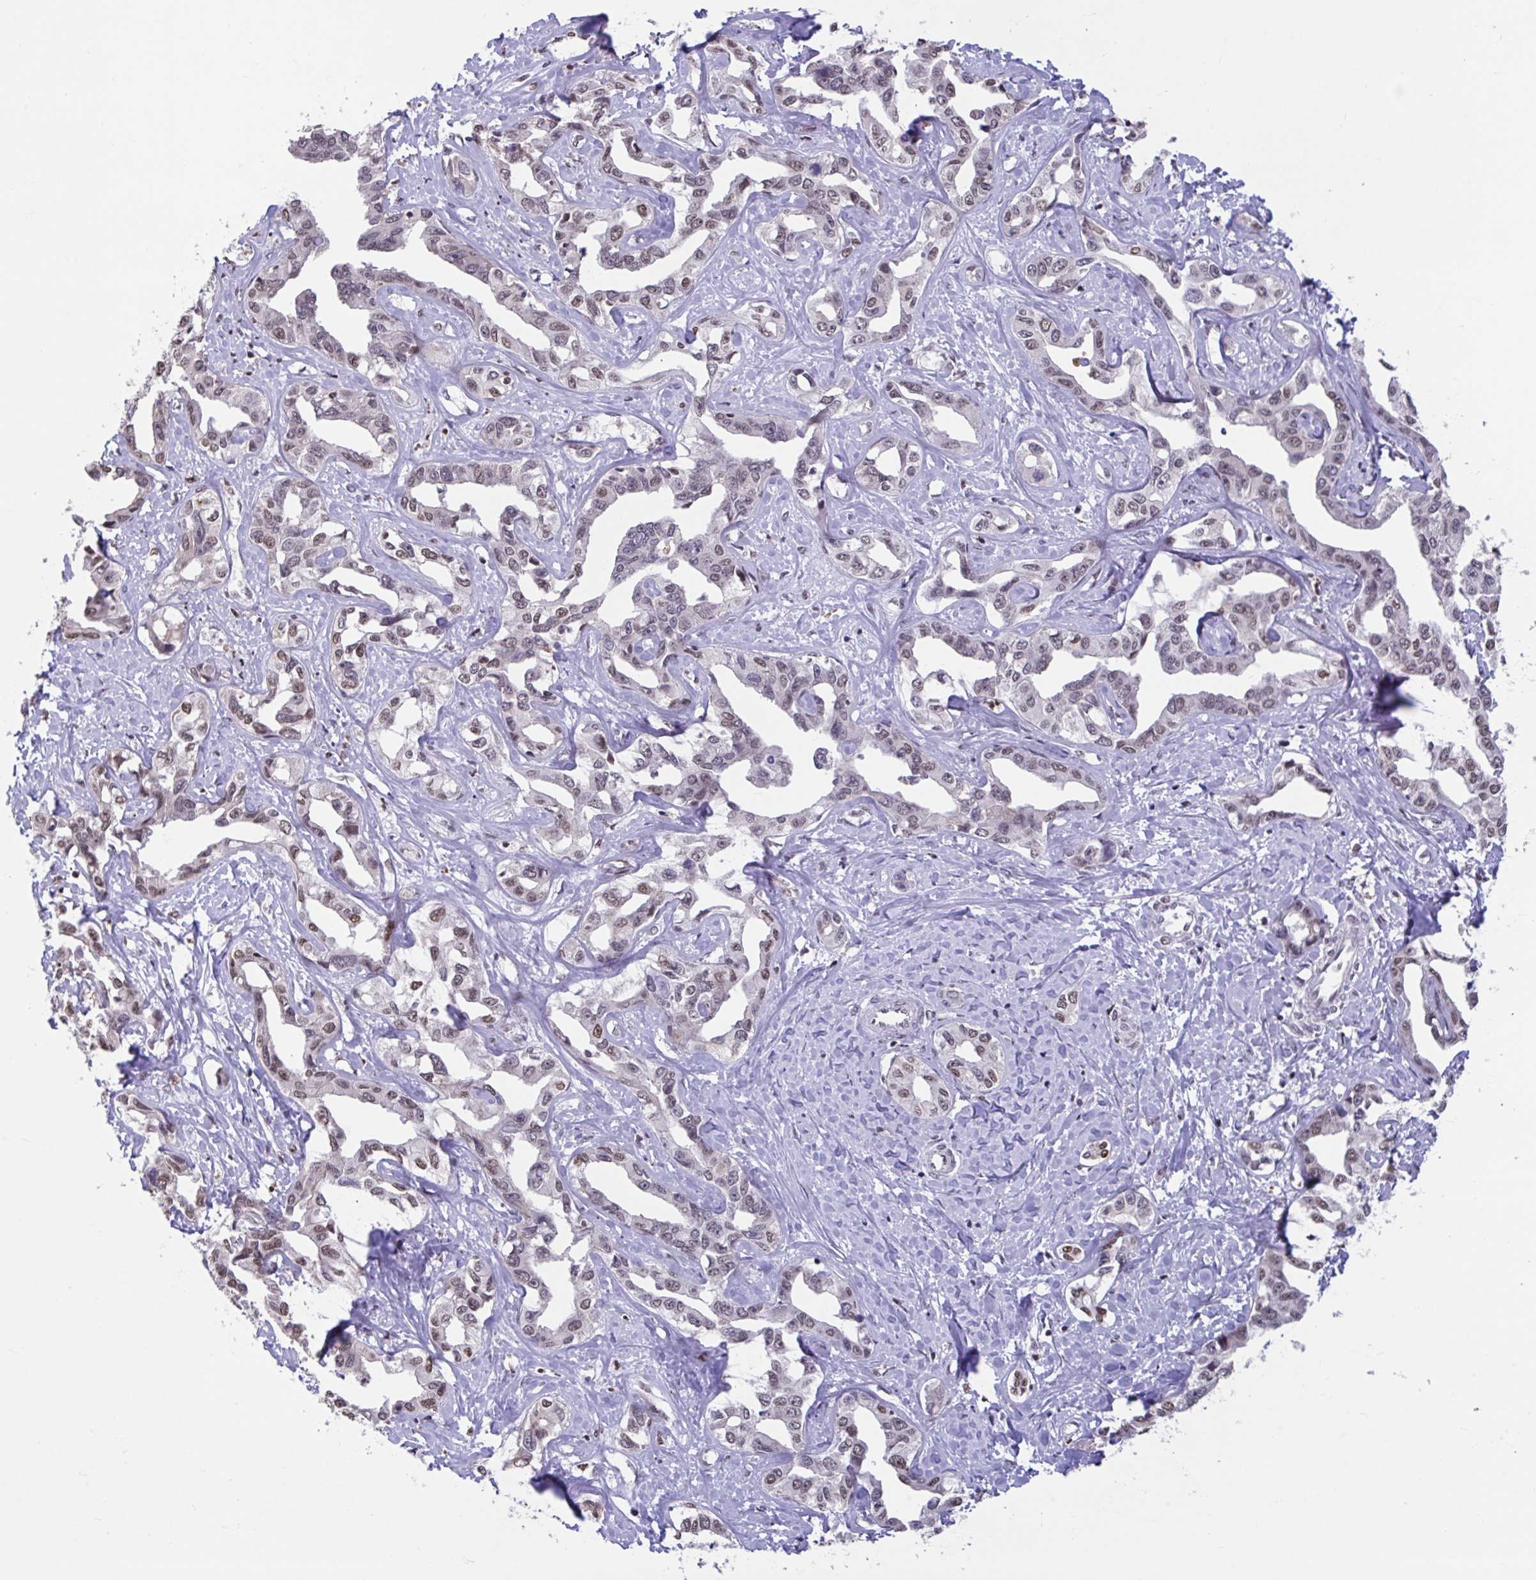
{"staining": {"intensity": "moderate", "quantity": ">75%", "location": "nuclear"}, "tissue": "liver cancer", "cell_type": "Tumor cells", "image_type": "cancer", "snomed": [{"axis": "morphology", "description": "Cholangiocarcinoma"}, {"axis": "topography", "description": "Liver"}], "caption": "Tumor cells exhibit medium levels of moderate nuclear staining in approximately >75% of cells in cholangiocarcinoma (liver).", "gene": "HNRNPDL", "patient": {"sex": "male", "age": 59}}